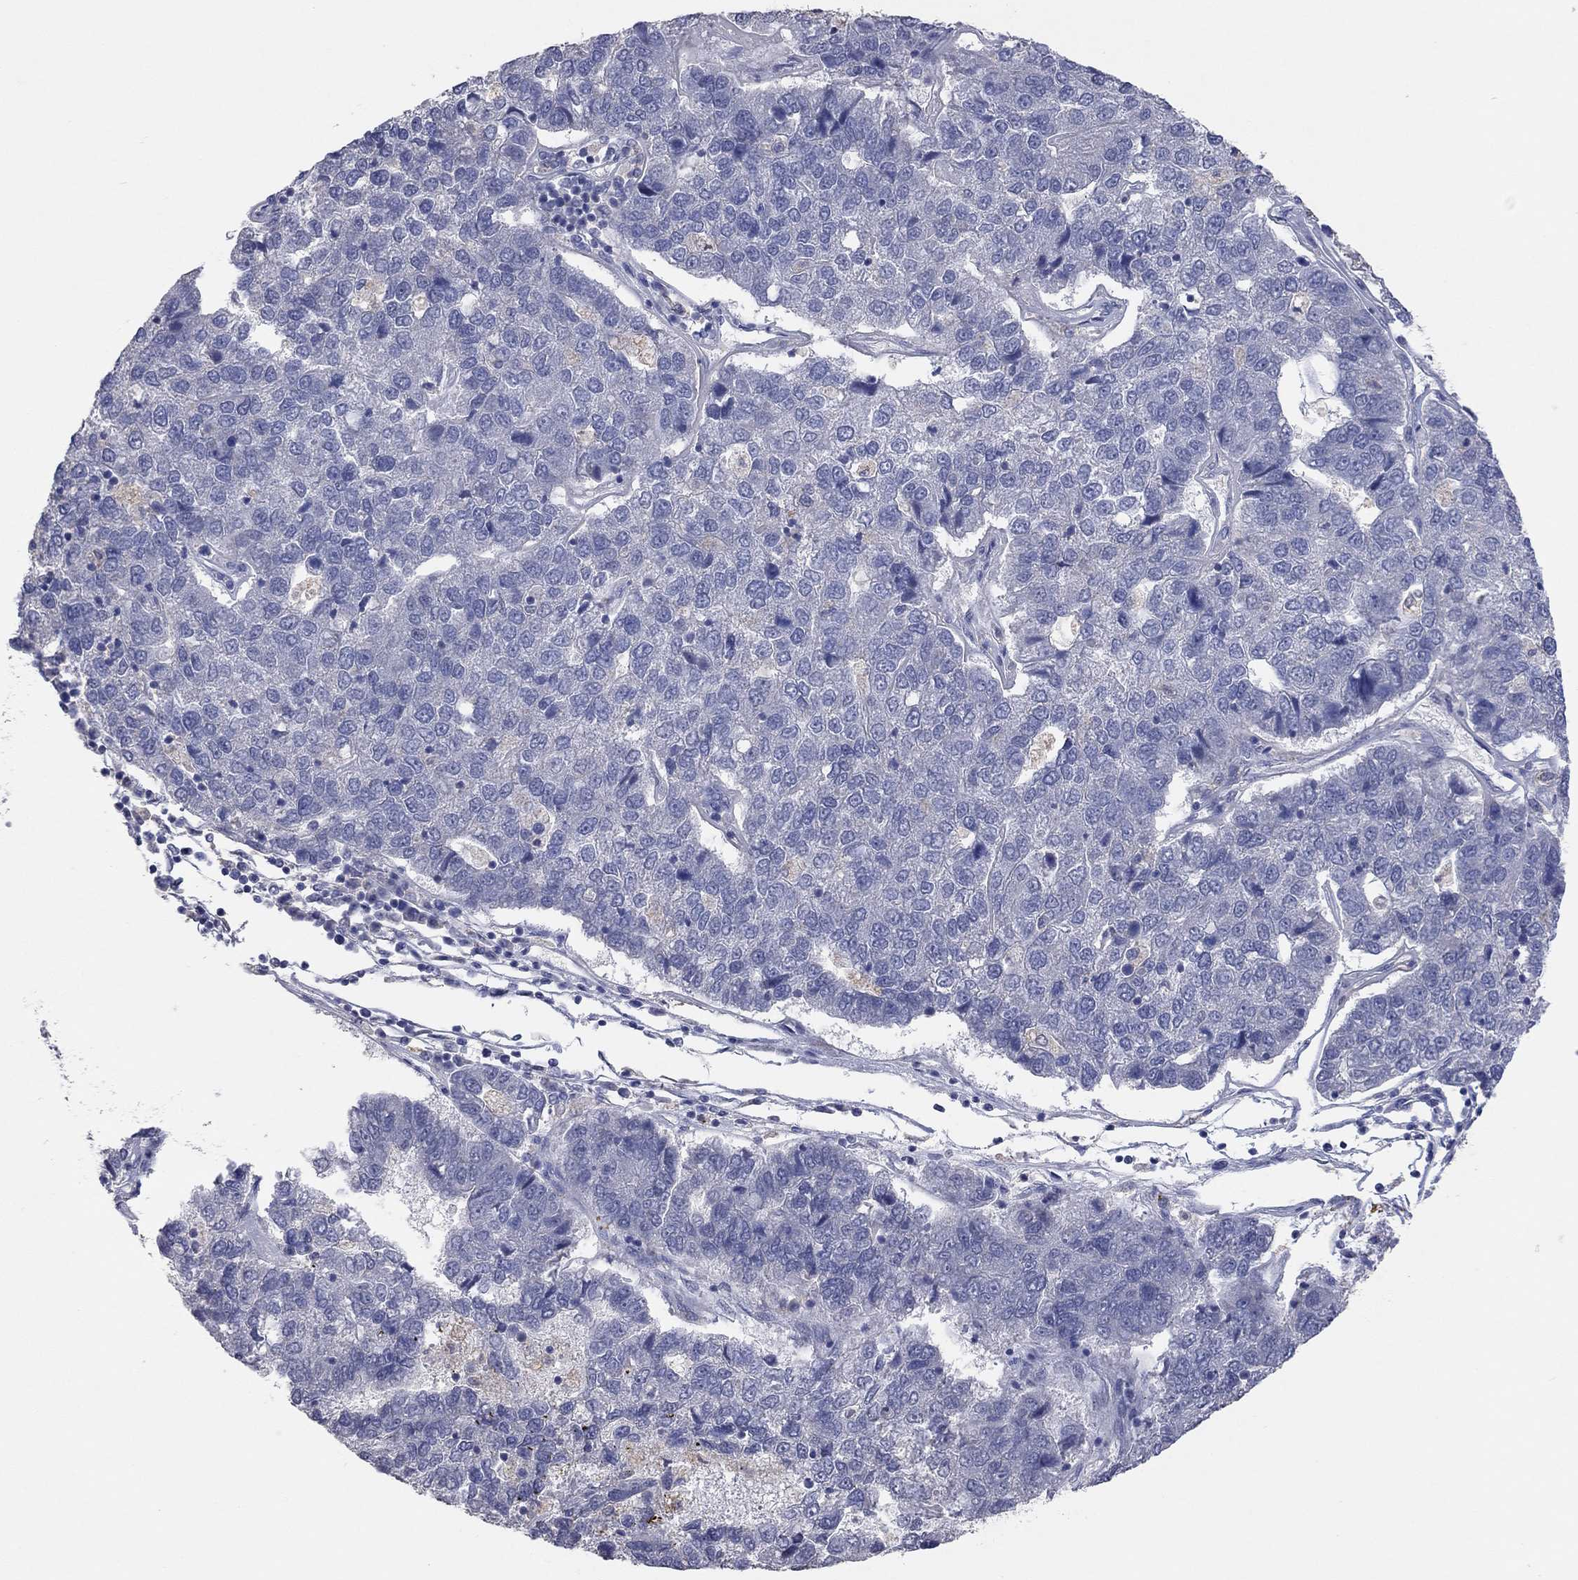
{"staining": {"intensity": "negative", "quantity": "none", "location": "none"}, "tissue": "pancreatic cancer", "cell_type": "Tumor cells", "image_type": "cancer", "snomed": [{"axis": "morphology", "description": "Adenocarcinoma, NOS"}, {"axis": "topography", "description": "Pancreas"}], "caption": "High power microscopy micrograph of an immunohistochemistry micrograph of adenocarcinoma (pancreatic), revealing no significant staining in tumor cells.", "gene": "MMP13", "patient": {"sex": "female", "age": 61}}